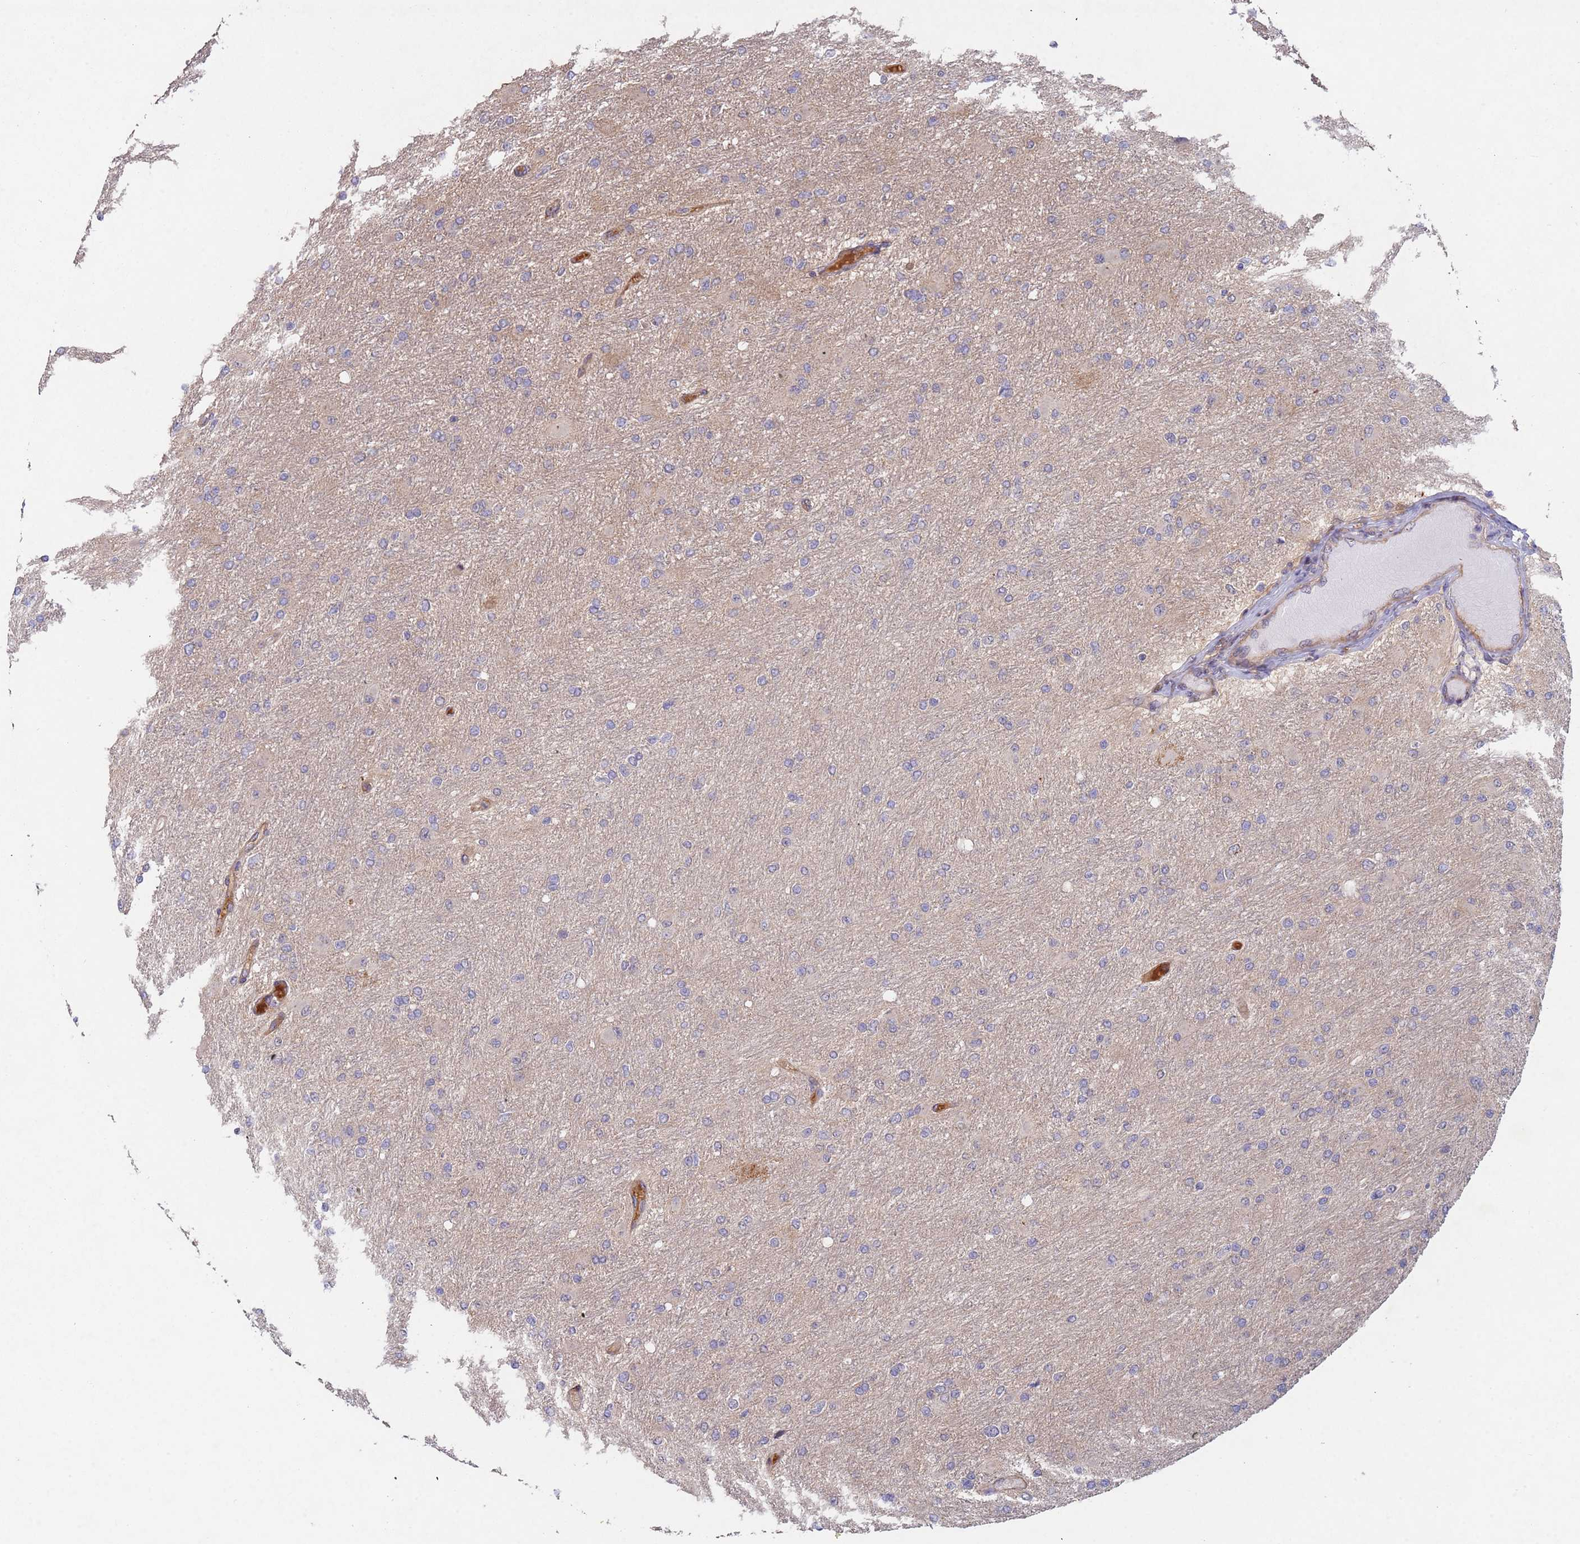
{"staining": {"intensity": "negative", "quantity": "none", "location": "none"}, "tissue": "glioma", "cell_type": "Tumor cells", "image_type": "cancer", "snomed": [{"axis": "morphology", "description": "Glioma, malignant, High grade"}, {"axis": "topography", "description": "Cerebral cortex"}], "caption": "Immunohistochemistry micrograph of neoplastic tissue: human malignant high-grade glioma stained with DAB (3,3'-diaminobenzidine) exhibits no significant protein expression in tumor cells. (Stains: DAB (3,3'-diaminobenzidine) IHC with hematoxylin counter stain, Microscopy: brightfield microscopy at high magnification).", "gene": "KANSL1L", "patient": {"sex": "female", "age": 36}}